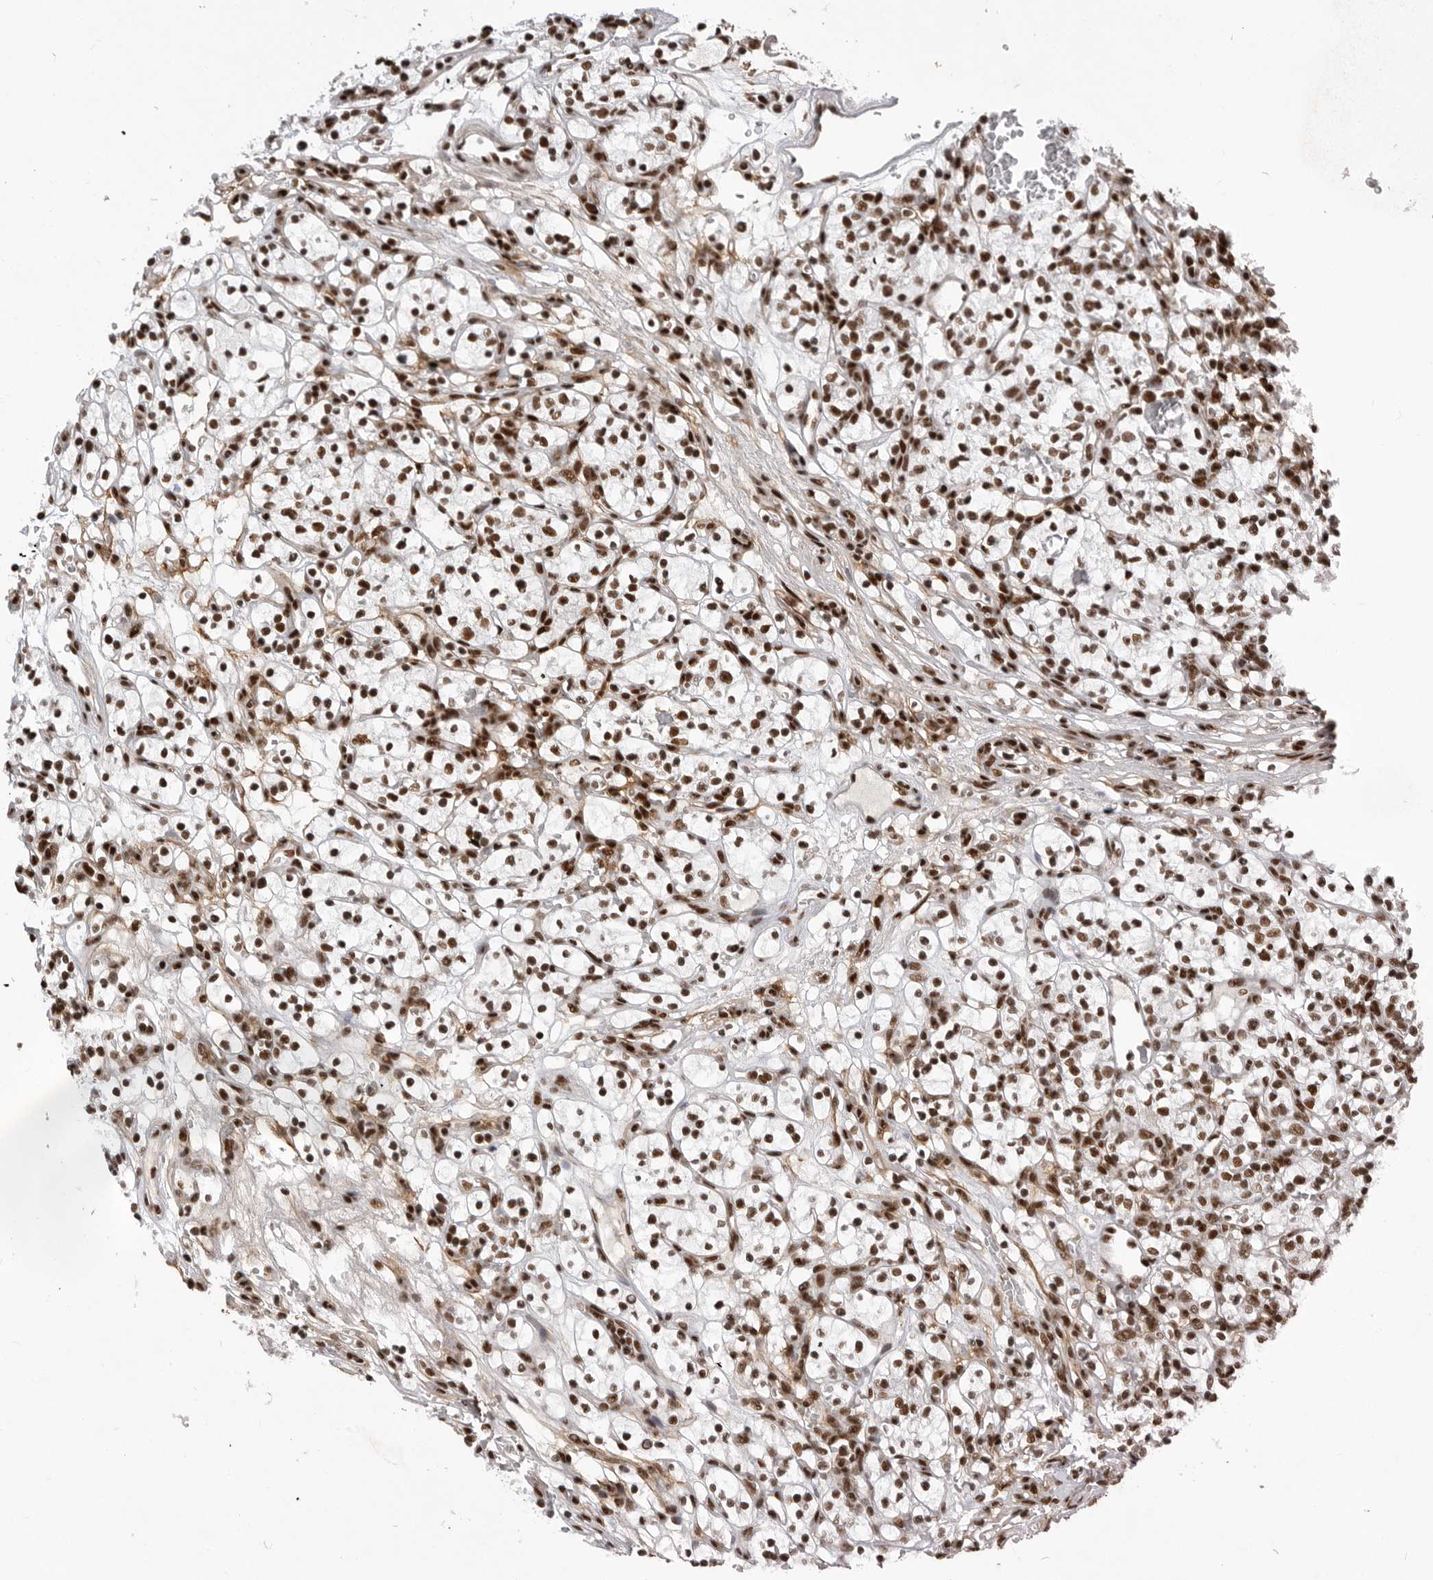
{"staining": {"intensity": "strong", "quantity": ">75%", "location": "nuclear"}, "tissue": "renal cancer", "cell_type": "Tumor cells", "image_type": "cancer", "snomed": [{"axis": "morphology", "description": "Adenocarcinoma, NOS"}, {"axis": "topography", "description": "Kidney"}], "caption": "A histopathology image showing strong nuclear expression in about >75% of tumor cells in adenocarcinoma (renal), as visualized by brown immunohistochemical staining.", "gene": "PPP1R8", "patient": {"sex": "female", "age": 57}}